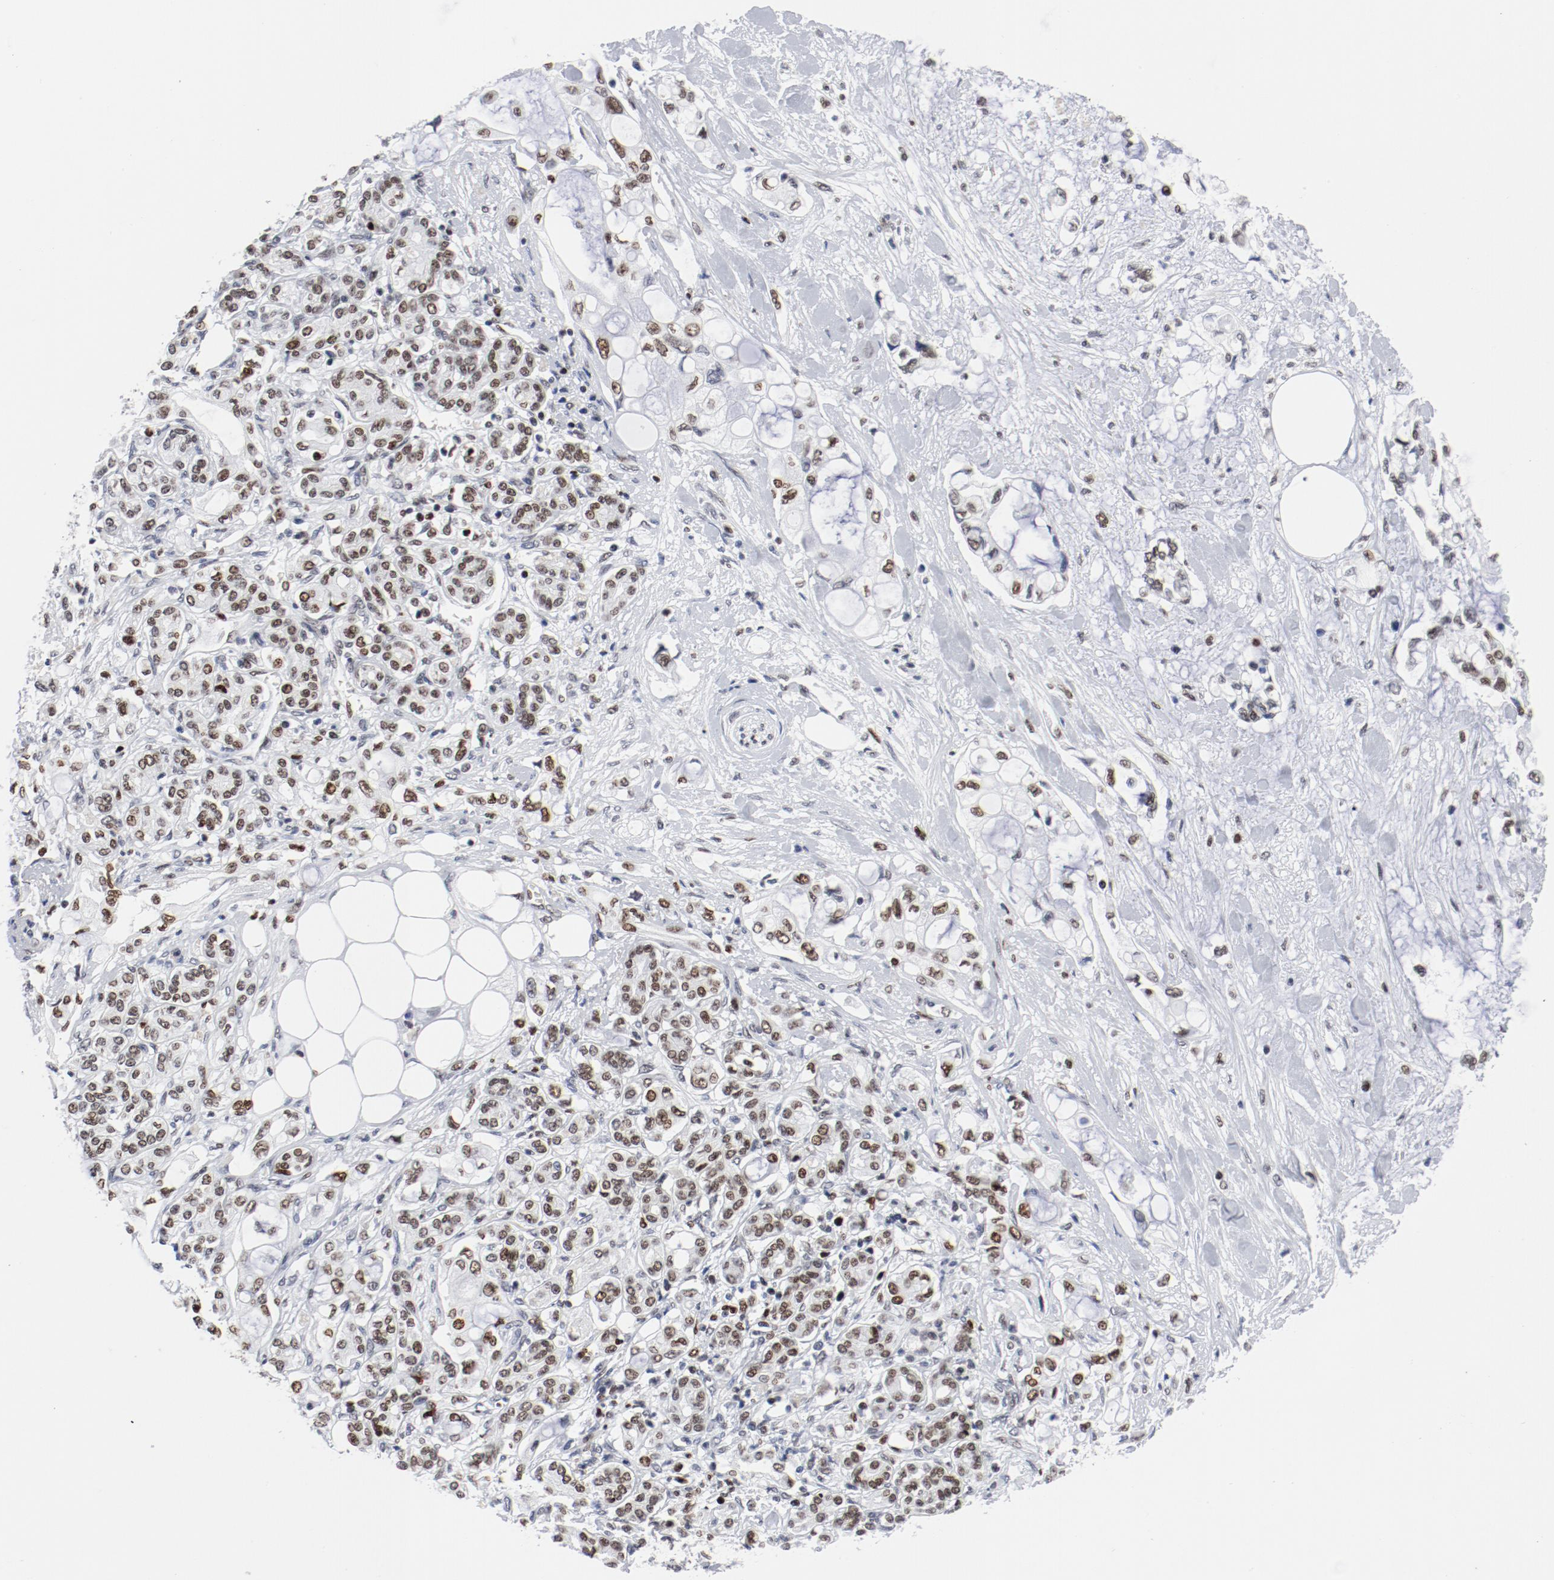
{"staining": {"intensity": "moderate", "quantity": ">75%", "location": "nuclear"}, "tissue": "pancreatic cancer", "cell_type": "Tumor cells", "image_type": "cancer", "snomed": [{"axis": "morphology", "description": "Adenocarcinoma, NOS"}, {"axis": "topography", "description": "Pancreas"}], "caption": "Protein expression by immunohistochemistry exhibits moderate nuclear positivity in approximately >75% of tumor cells in pancreatic adenocarcinoma. Immunohistochemistry (ihc) stains the protein in brown and the nuclei are stained blue.", "gene": "POLD1", "patient": {"sex": "female", "age": 70}}